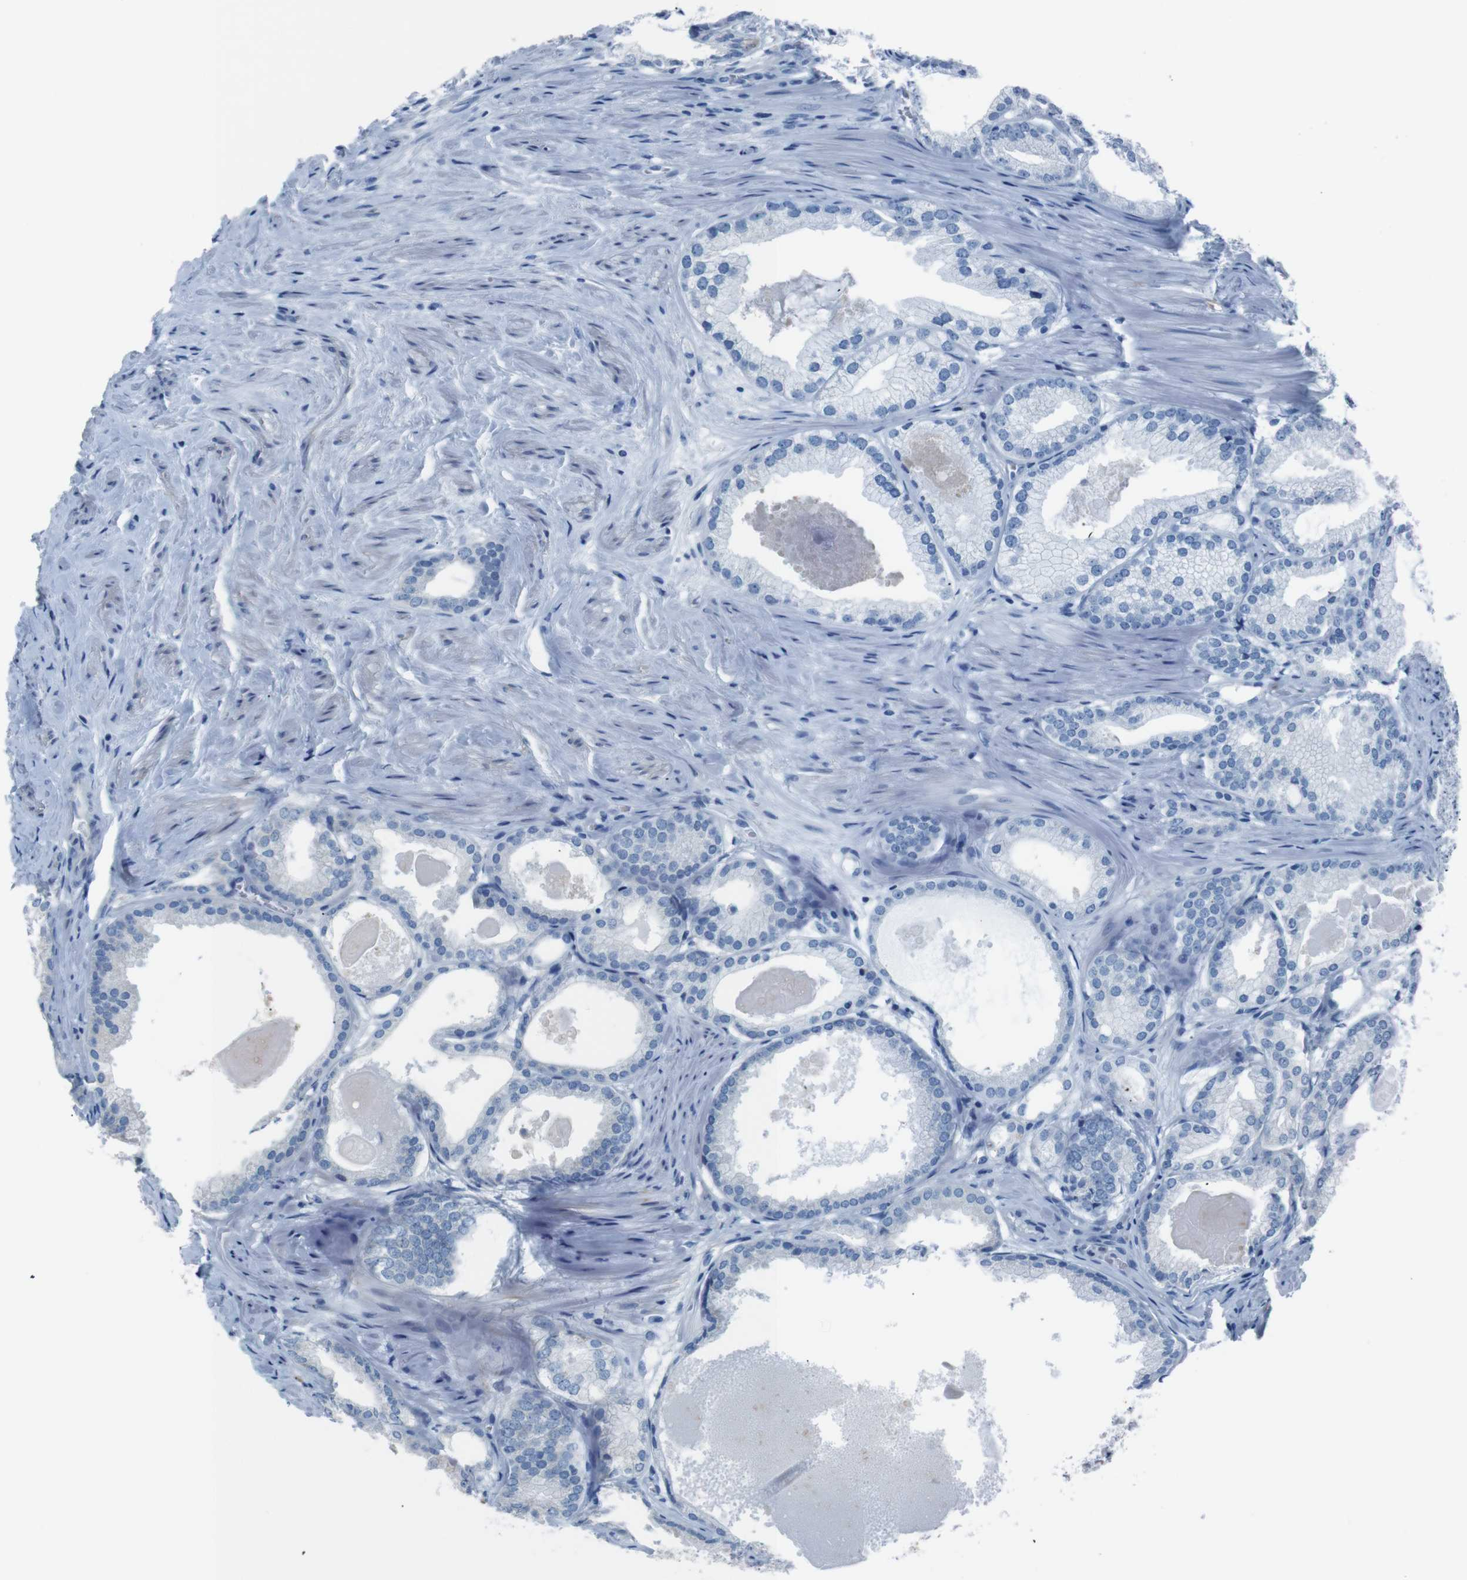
{"staining": {"intensity": "negative", "quantity": "none", "location": "none"}, "tissue": "prostate cancer", "cell_type": "Tumor cells", "image_type": "cancer", "snomed": [{"axis": "morphology", "description": "Adenocarcinoma, High grade"}, {"axis": "topography", "description": "Prostate"}], "caption": "High magnification brightfield microscopy of prostate cancer stained with DAB (3,3'-diaminobenzidine) (brown) and counterstained with hematoxylin (blue): tumor cells show no significant expression.", "gene": "SIGMAR1", "patient": {"sex": "male", "age": 61}}